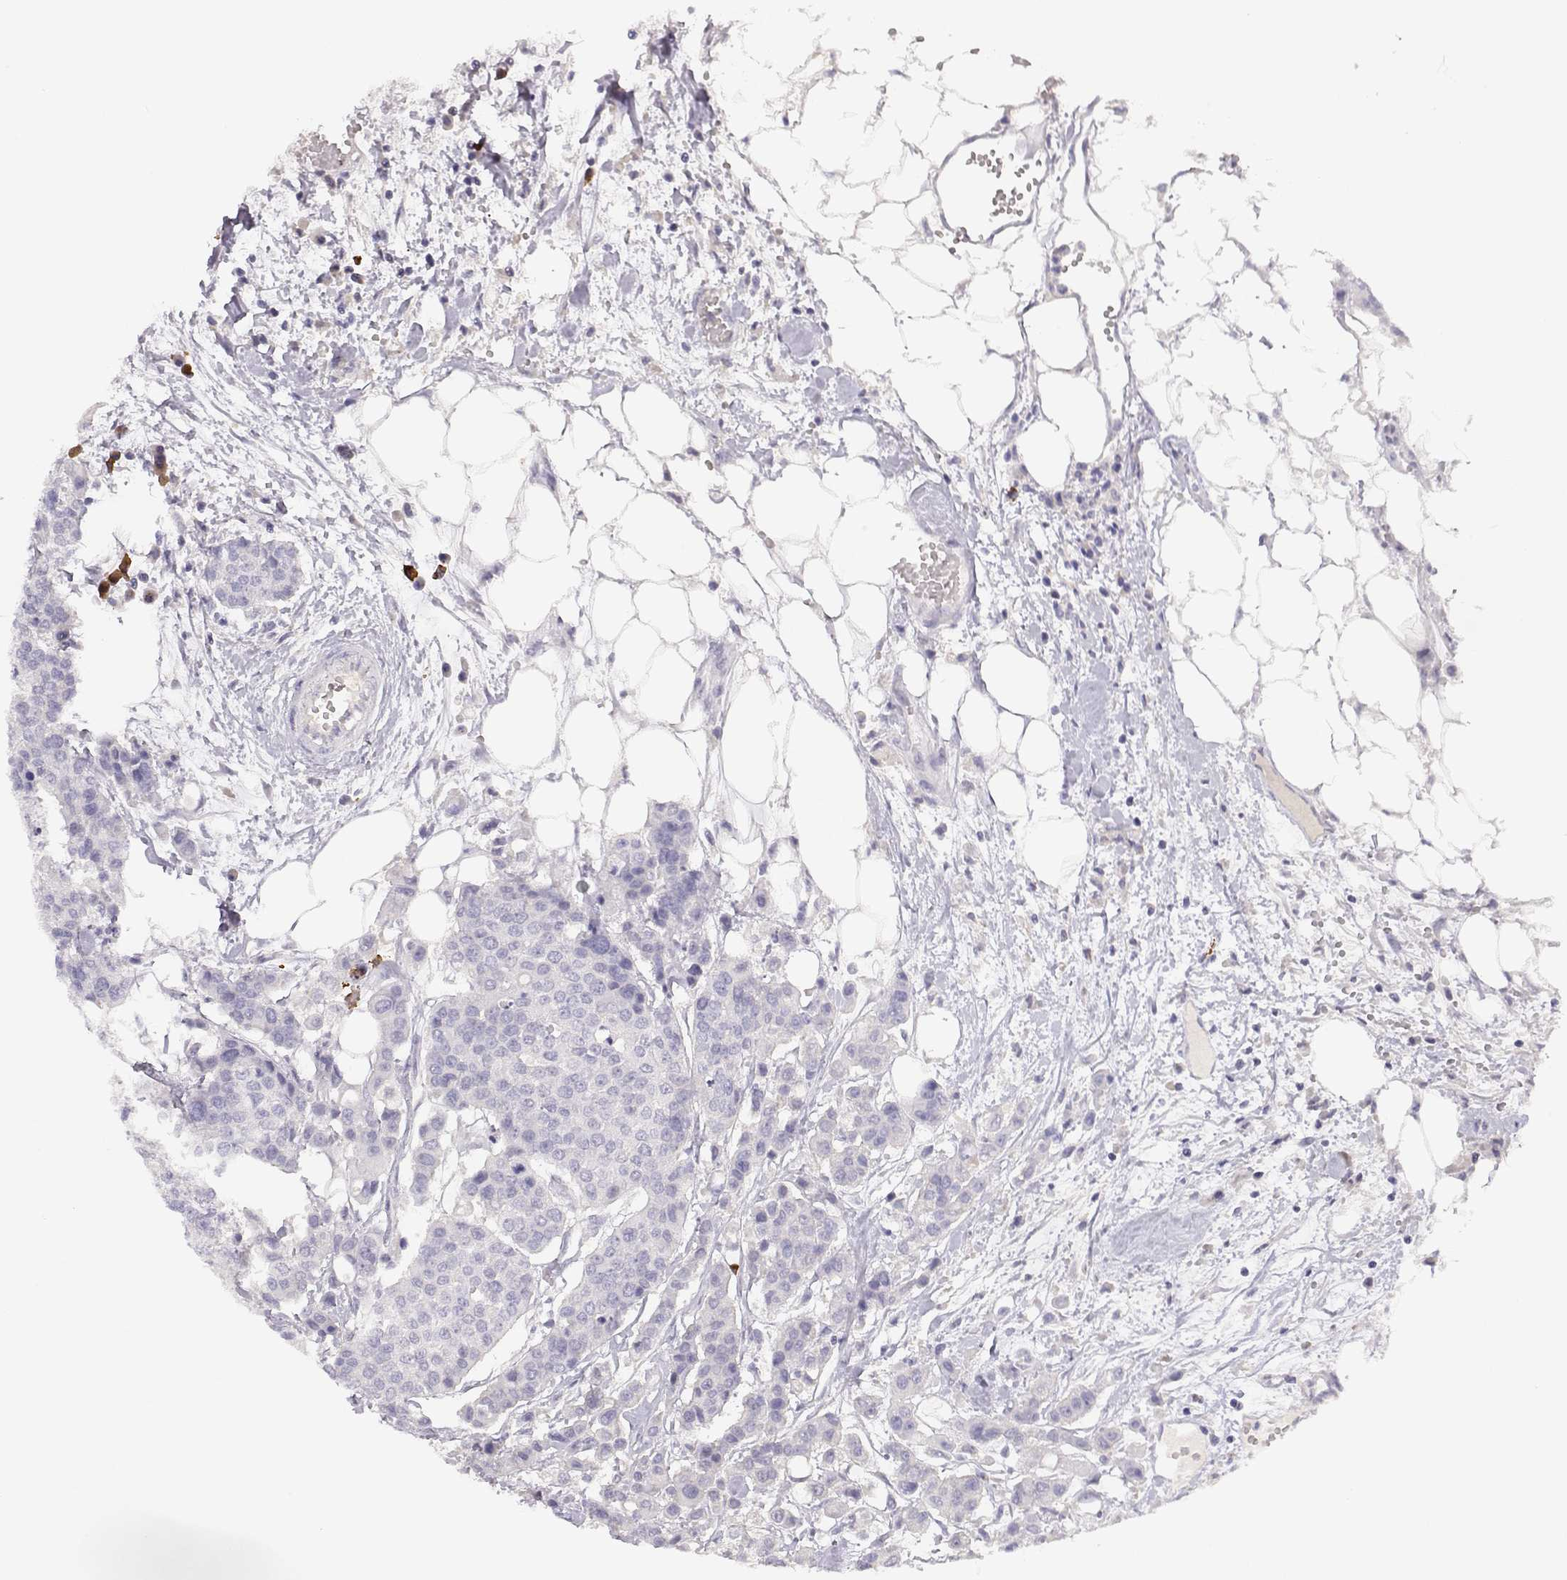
{"staining": {"intensity": "negative", "quantity": "none", "location": "none"}, "tissue": "carcinoid", "cell_type": "Tumor cells", "image_type": "cancer", "snomed": [{"axis": "morphology", "description": "Carcinoid, malignant, NOS"}, {"axis": "topography", "description": "Colon"}], "caption": "Tumor cells are negative for brown protein staining in malignant carcinoid. The staining is performed using DAB (3,3'-diaminobenzidine) brown chromogen with nuclei counter-stained in using hematoxylin.", "gene": "CDHR1", "patient": {"sex": "male", "age": 81}}